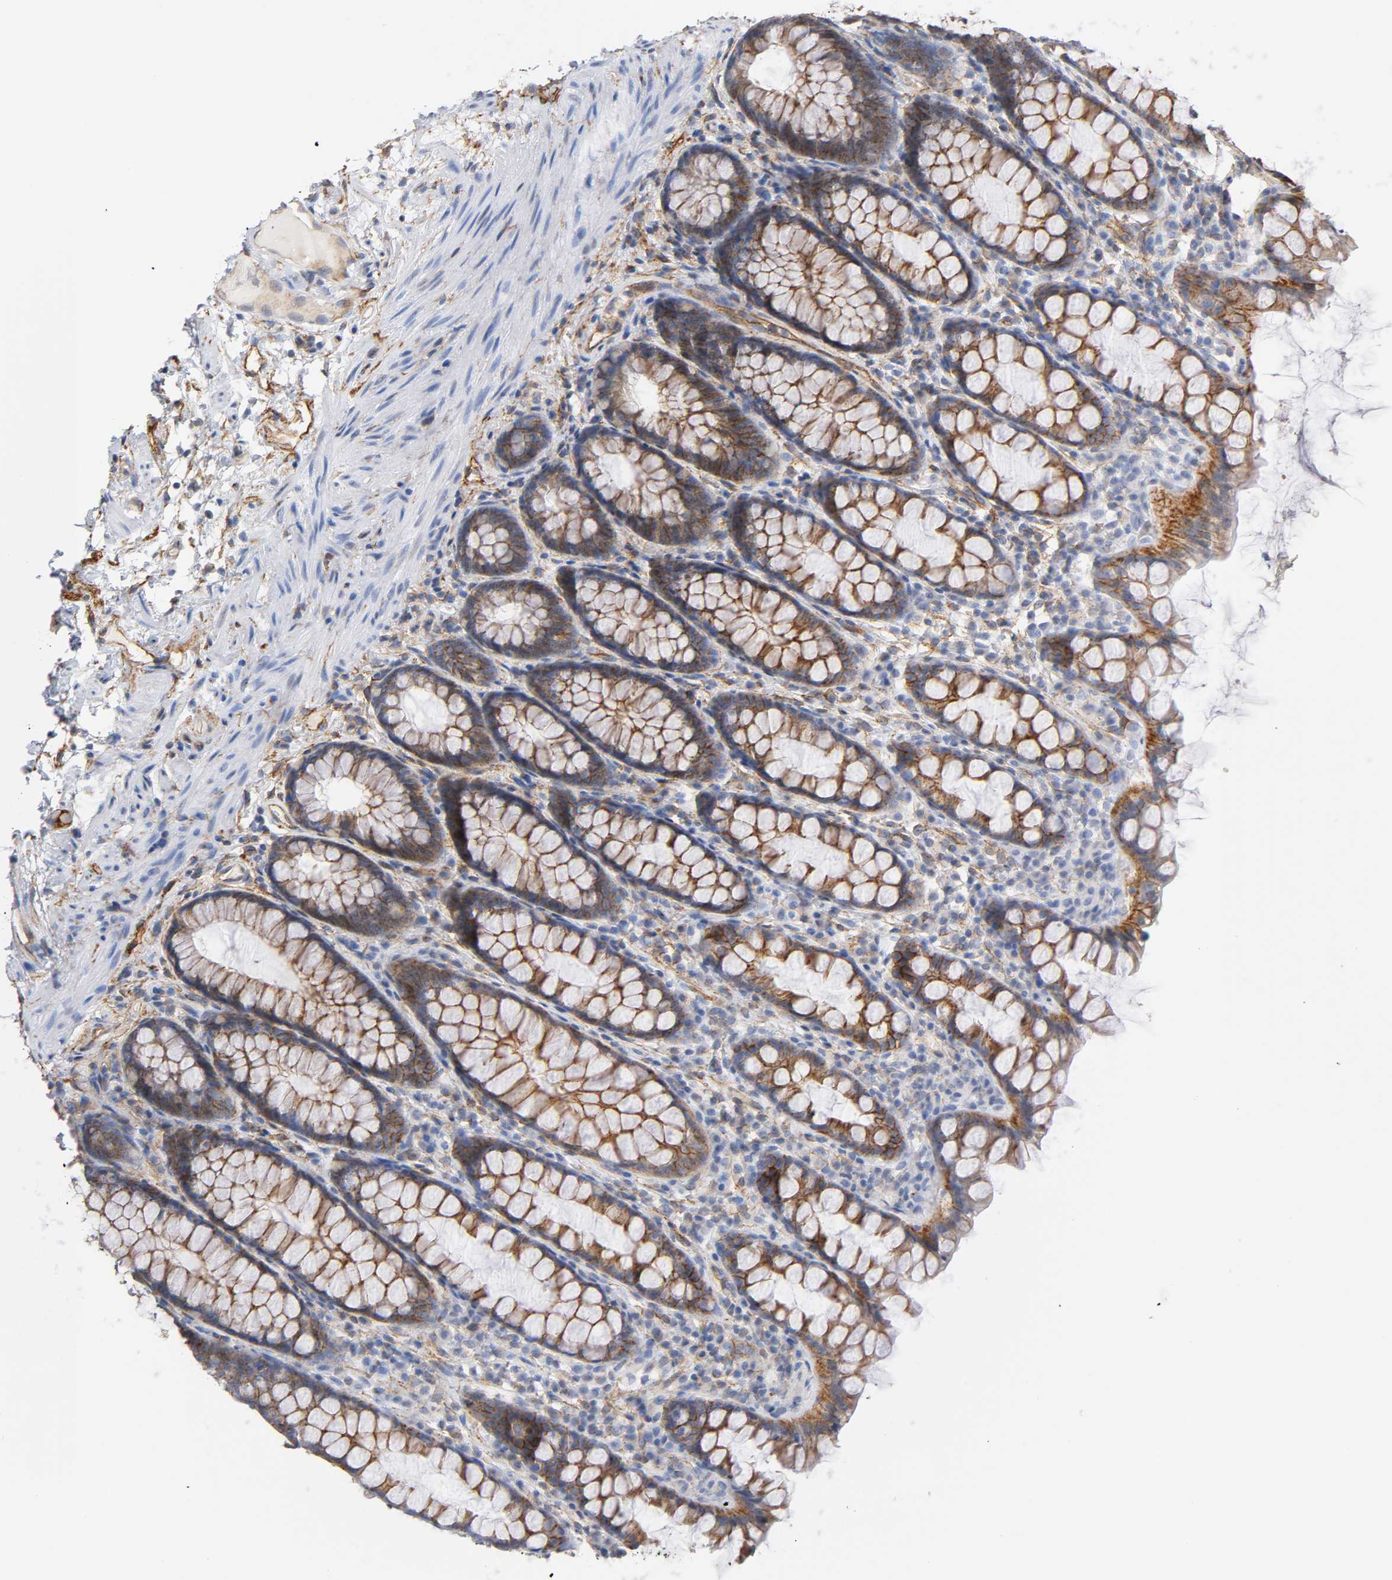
{"staining": {"intensity": "moderate", "quantity": ">75%", "location": "cytoplasmic/membranous"}, "tissue": "rectum", "cell_type": "Glandular cells", "image_type": "normal", "snomed": [{"axis": "morphology", "description": "Normal tissue, NOS"}, {"axis": "topography", "description": "Rectum"}], "caption": "IHC staining of benign rectum, which exhibits medium levels of moderate cytoplasmic/membranous positivity in about >75% of glandular cells indicating moderate cytoplasmic/membranous protein positivity. The staining was performed using DAB (brown) for protein detection and nuclei were counterstained in hematoxylin (blue).", "gene": "SPTAN1", "patient": {"sex": "male", "age": 92}}